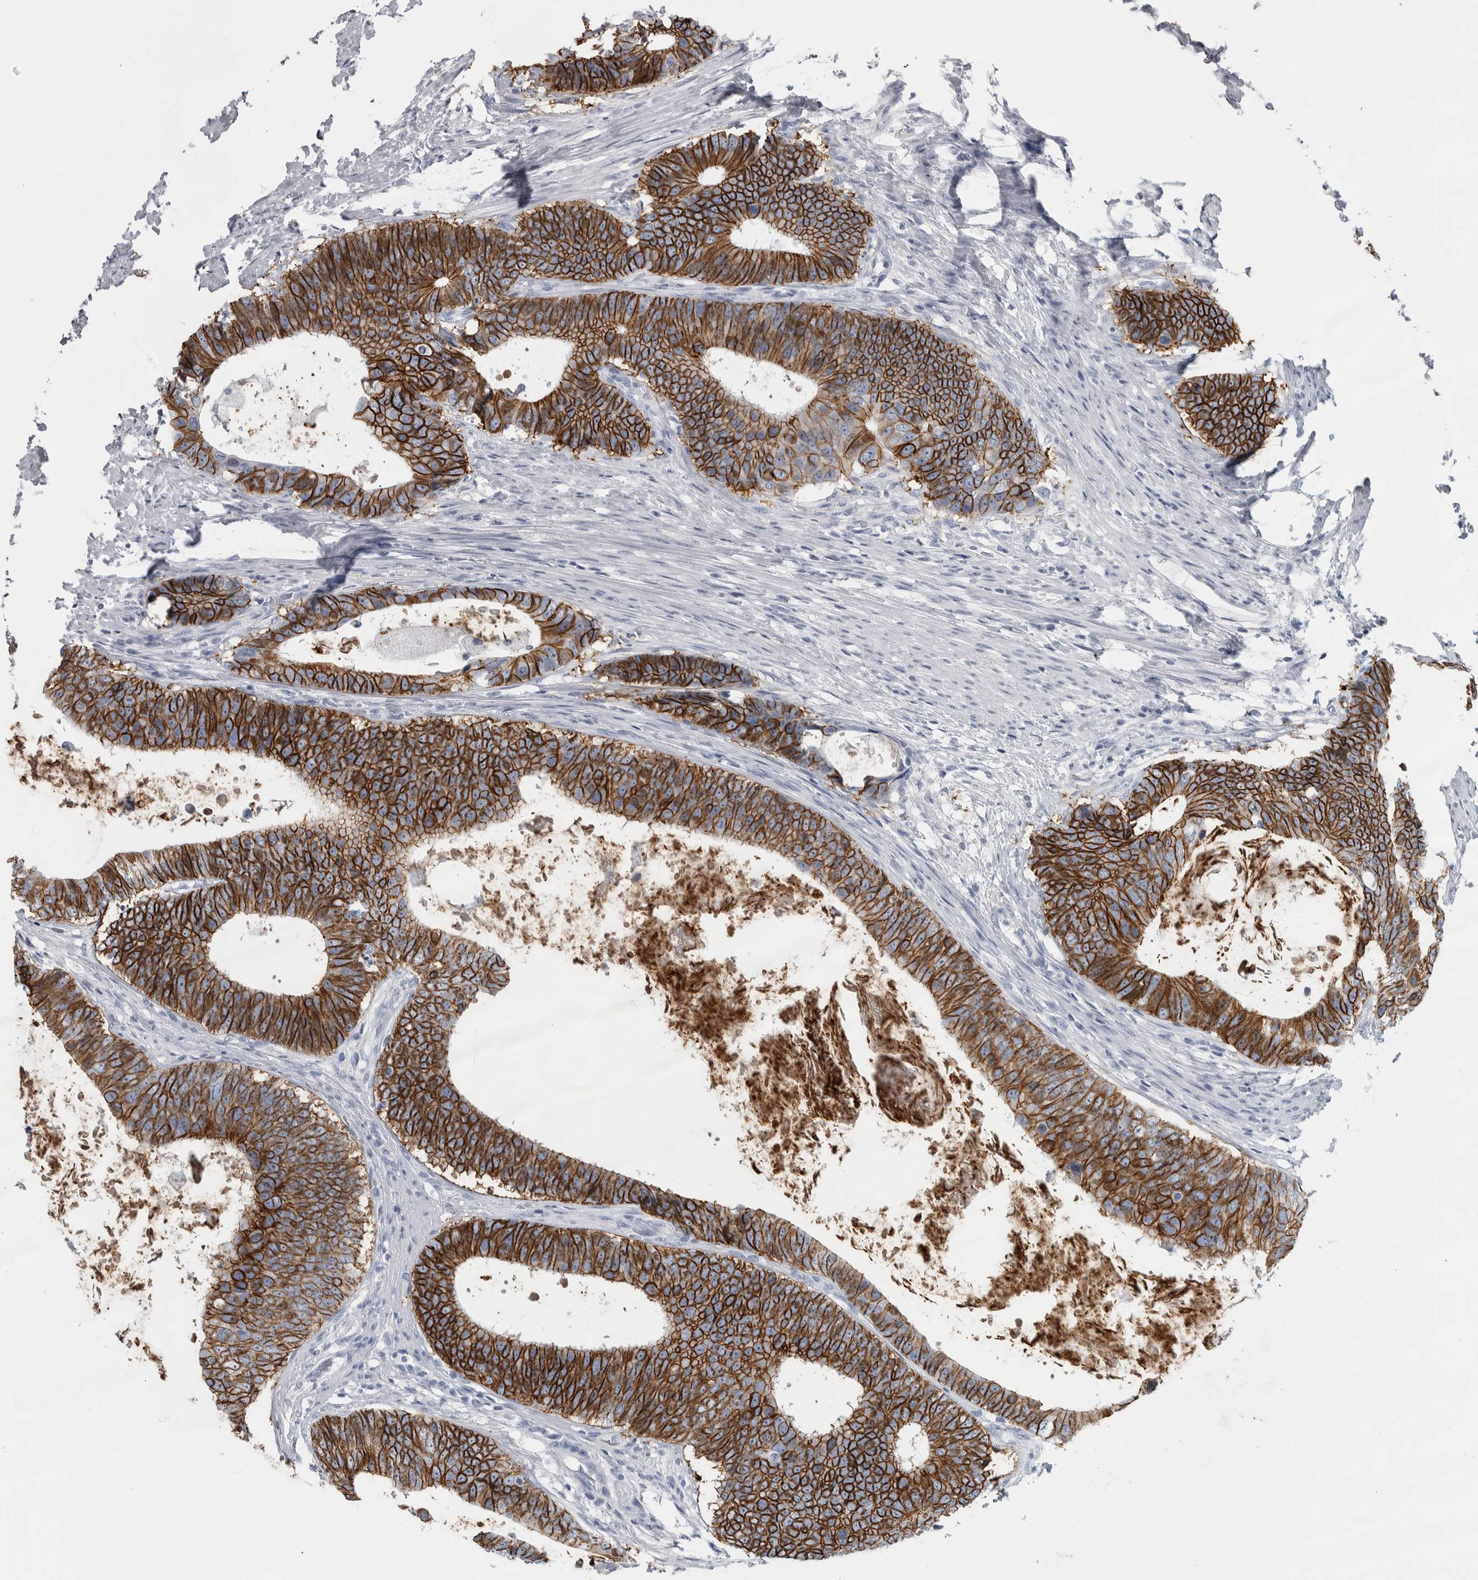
{"staining": {"intensity": "strong", "quantity": ">75%", "location": "cytoplasmic/membranous"}, "tissue": "colorectal cancer", "cell_type": "Tumor cells", "image_type": "cancer", "snomed": [{"axis": "morphology", "description": "Adenocarcinoma, NOS"}, {"axis": "topography", "description": "Colon"}], "caption": "Colorectal cancer stained for a protein (brown) demonstrates strong cytoplasmic/membranous positive staining in about >75% of tumor cells.", "gene": "CDH17", "patient": {"sex": "male", "age": 56}}